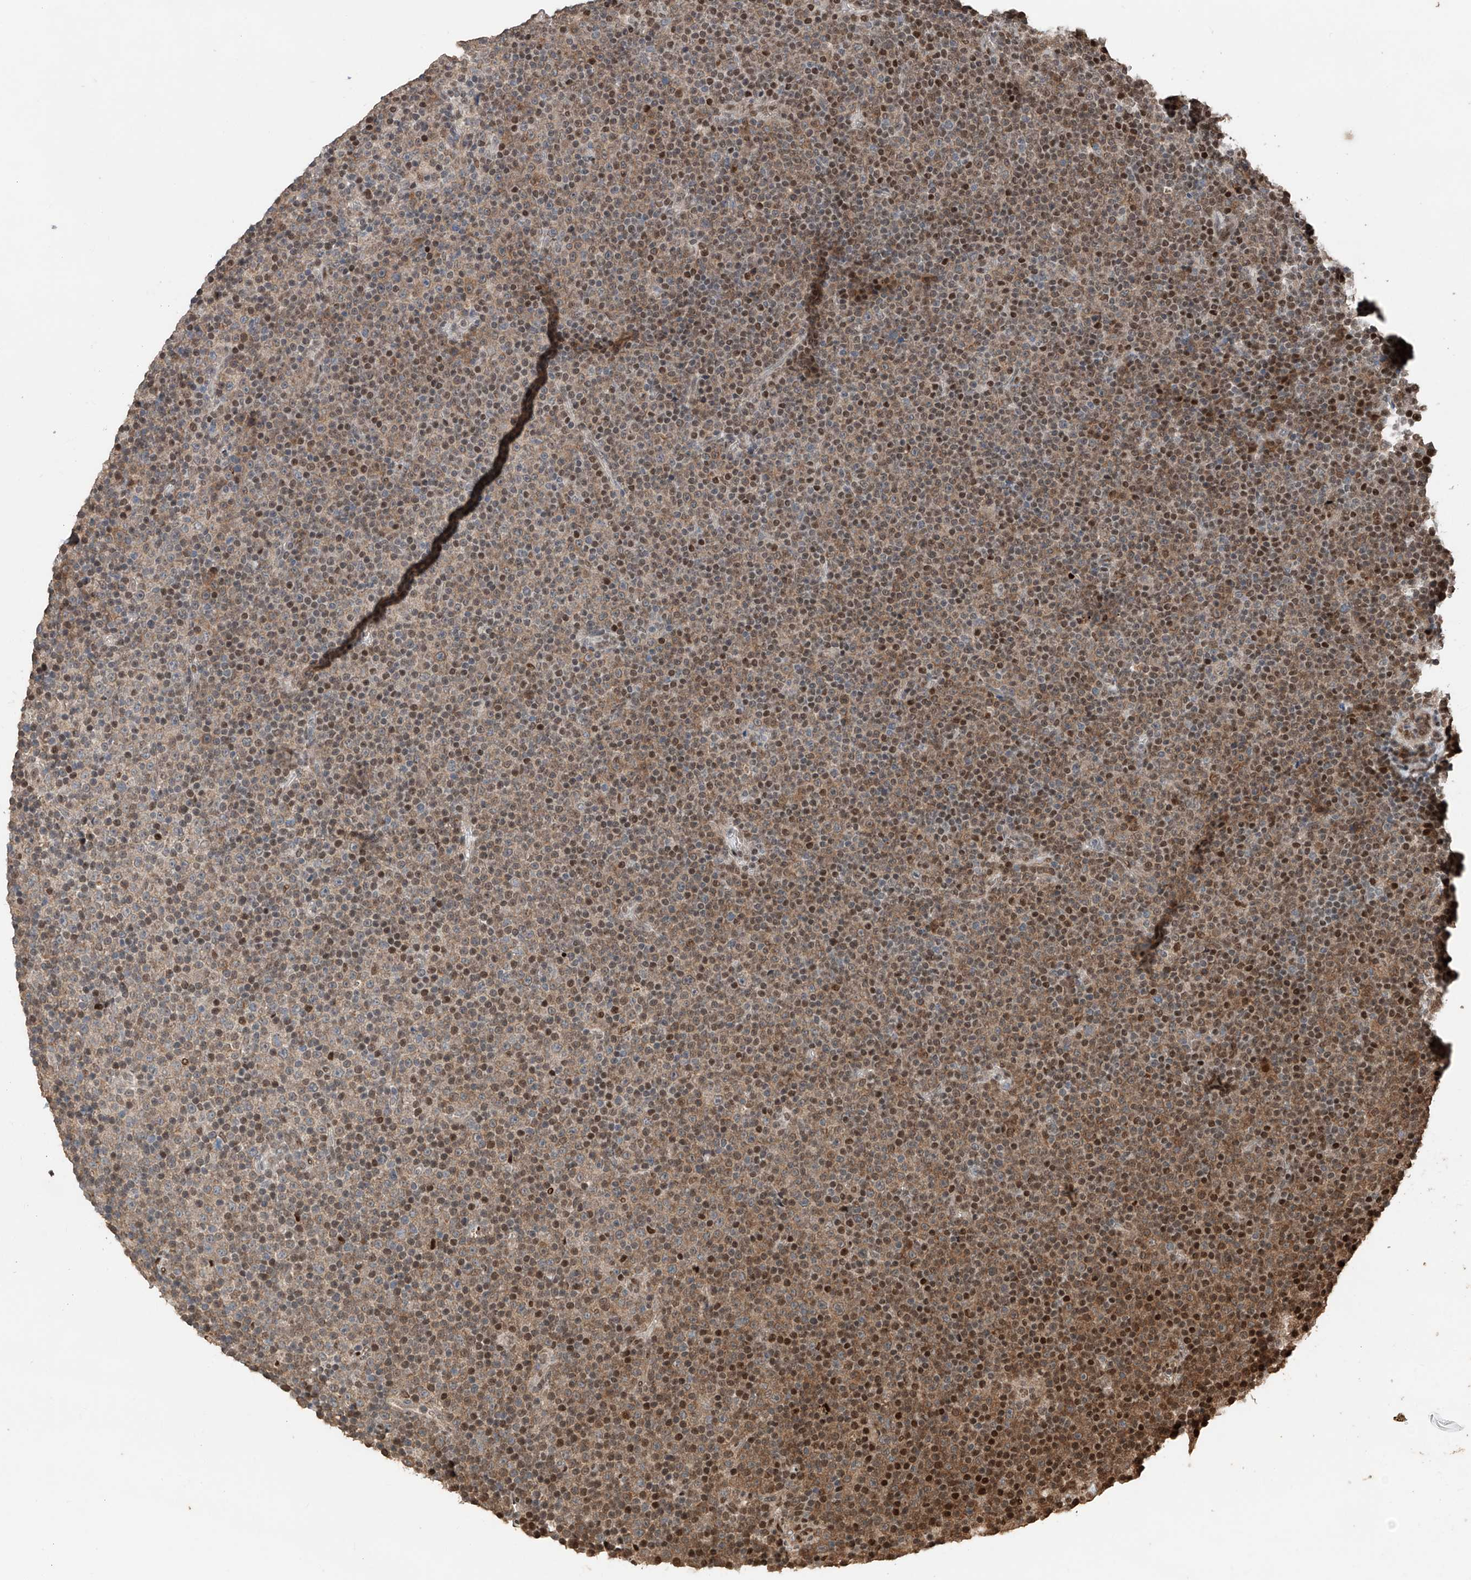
{"staining": {"intensity": "moderate", "quantity": "25%-75%", "location": "nuclear"}, "tissue": "lymphoma", "cell_type": "Tumor cells", "image_type": "cancer", "snomed": [{"axis": "morphology", "description": "Malignant lymphoma, non-Hodgkin's type, Low grade"}, {"axis": "topography", "description": "Lymph node"}], "caption": "Immunohistochemical staining of lymphoma reveals medium levels of moderate nuclear expression in approximately 25%-75% of tumor cells.", "gene": "RMND1", "patient": {"sex": "female", "age": 67}}